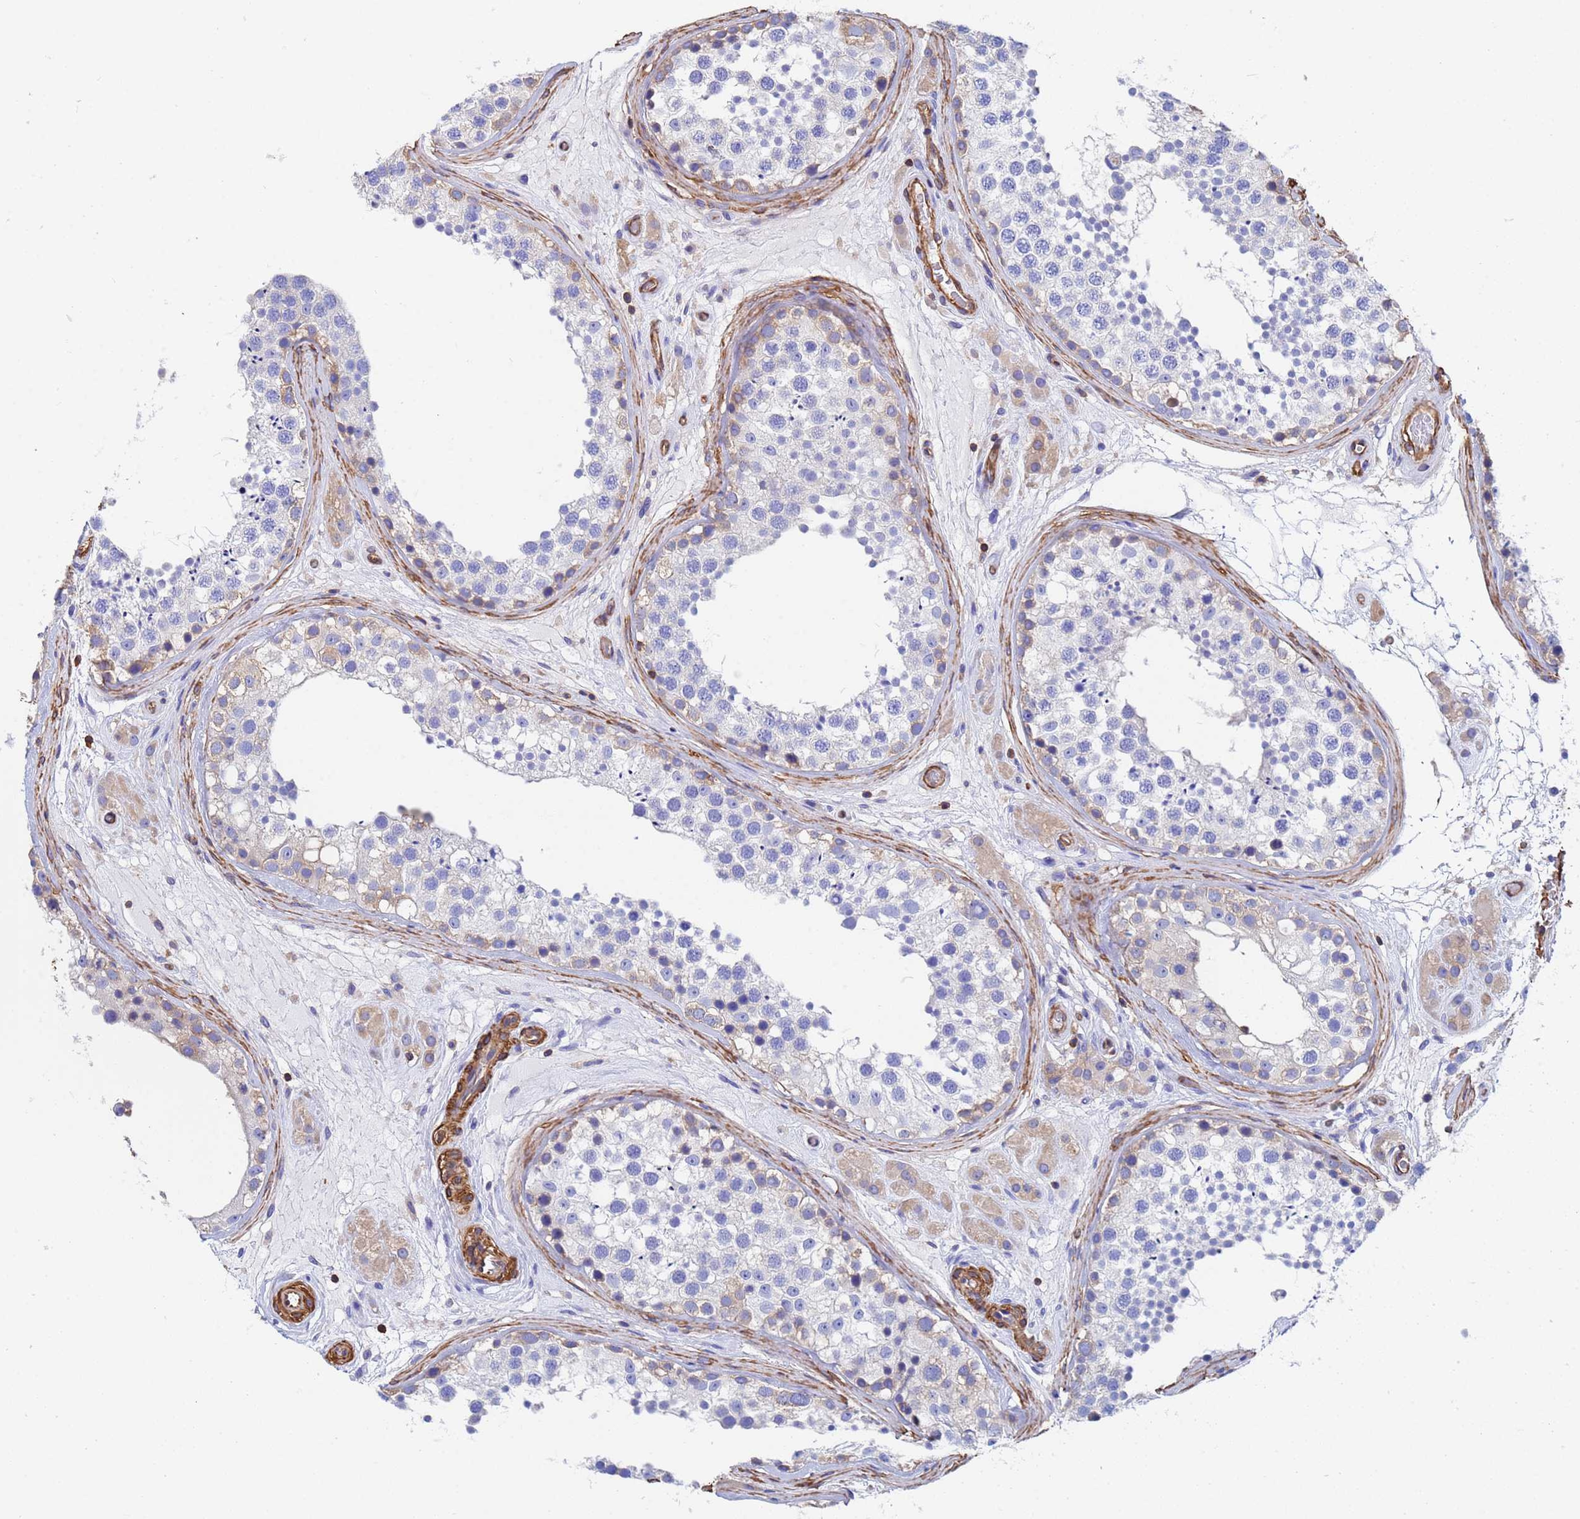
{"staining": {"intensity": "negative", "quantity": "none", "location": "none"}, "tissue": "testis", "cell_type": "Cells in seminiferous ducts", "image_type": "normal", "snomed": [{"axis": "morphology", "description": "Normal tissue, NOS"}, {"axis": "topography", "description": "Testis"}], "caption": "Image shows no protein staining in cells in seminiferous ducts of normal testis.", "gene": "MYL12A", "patient": {"sex": "male", "age": 46}}